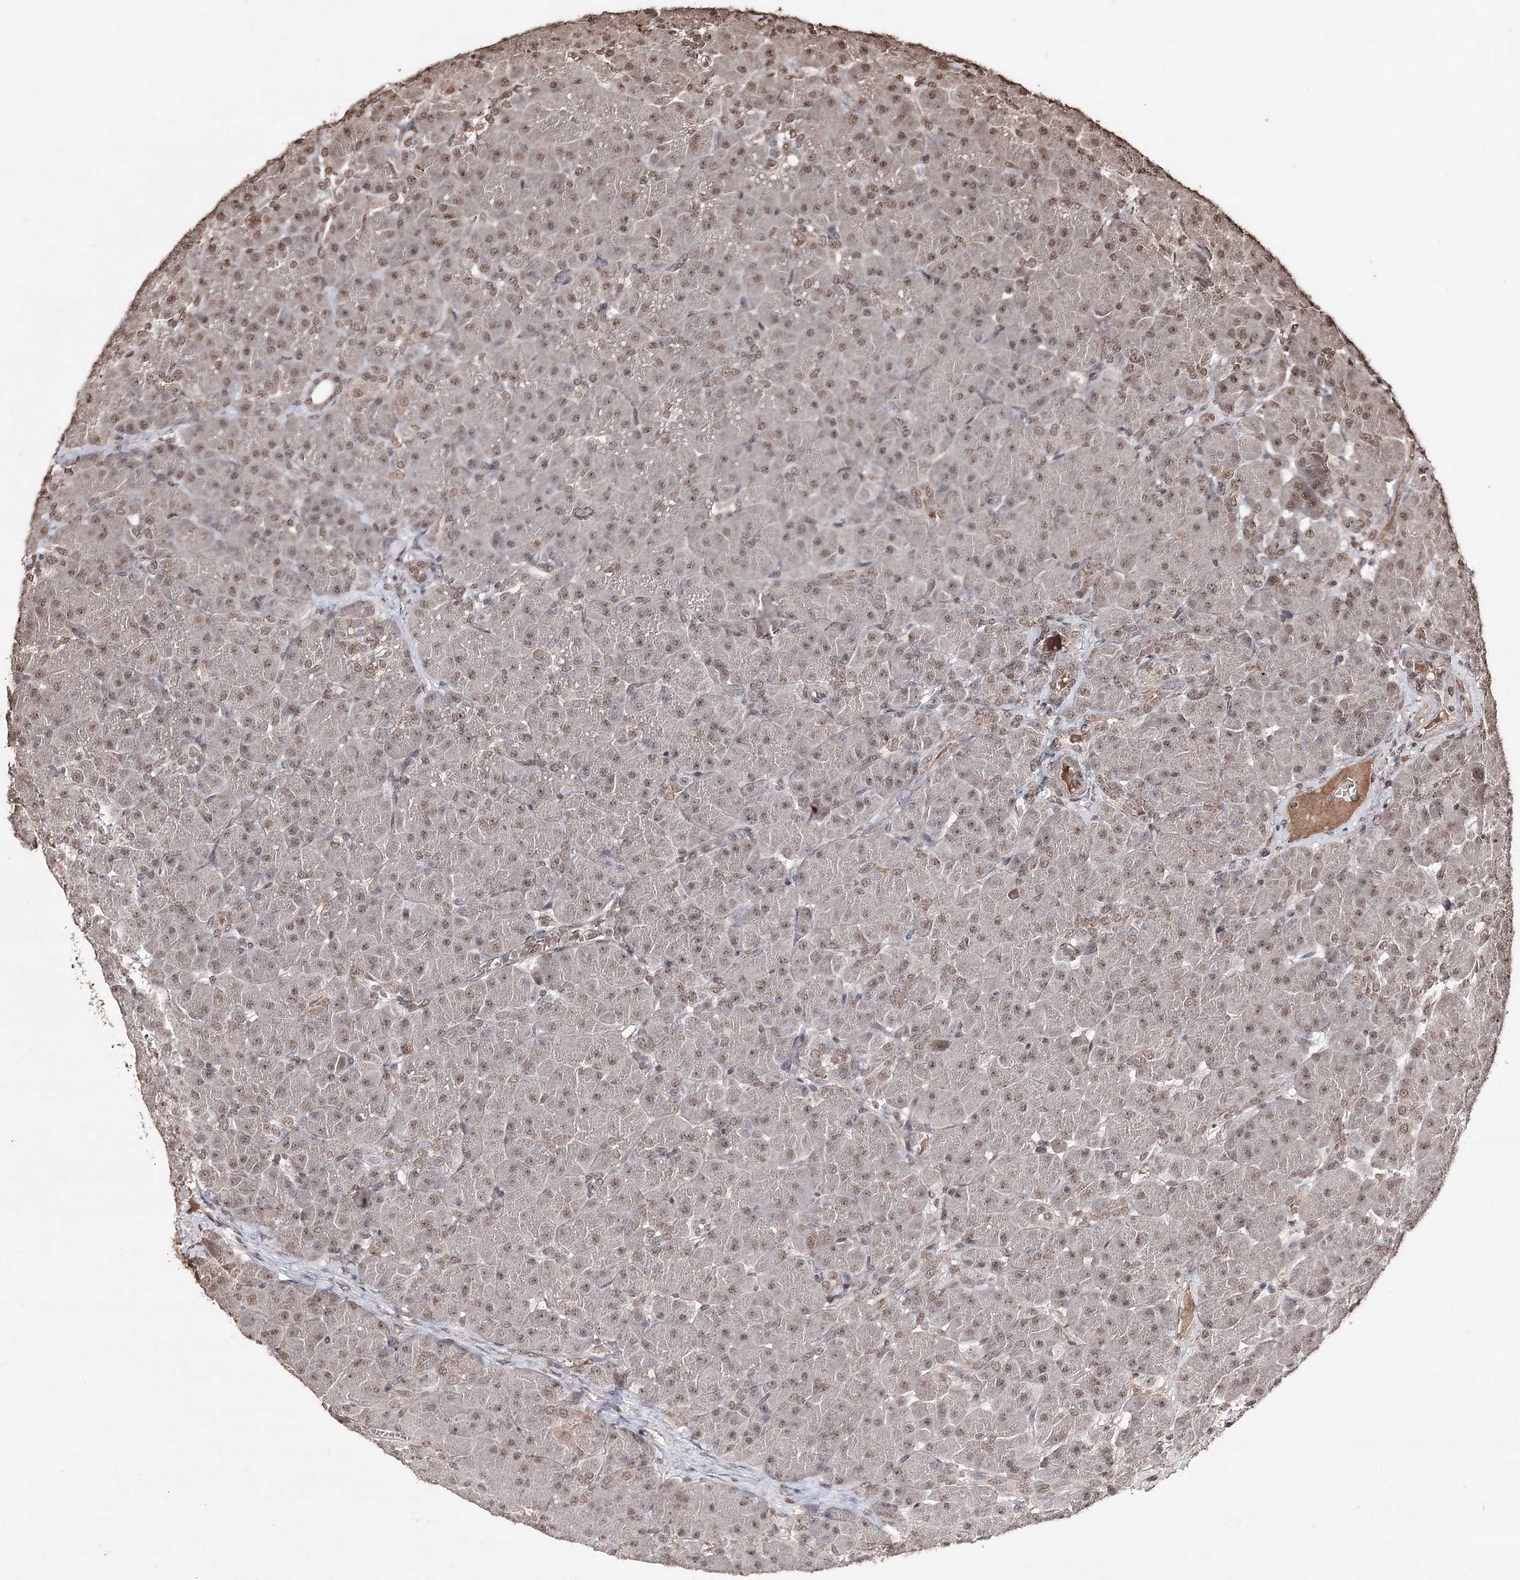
{"staining": {"intensity": "moderate", "quantity": "25%-75%", "location": "nuclear"}, "tissue": "pancreas", "cell_type": "Exocrine glandular cells", "image_type": "normal", "snomed": [{"axis": "morphology", "description": "Normal tissue, NOS"}, {"axis": "topography", "description": "Pancreas"}], "caption": "IHC (DAB) staining of unremarkable human pancreas shows moderate nuclear protein positivity in approximately 25%-75% of exocrine glandular cells.", "gene": "ATG14", "patient": {"sex": "male", "age": 66}}